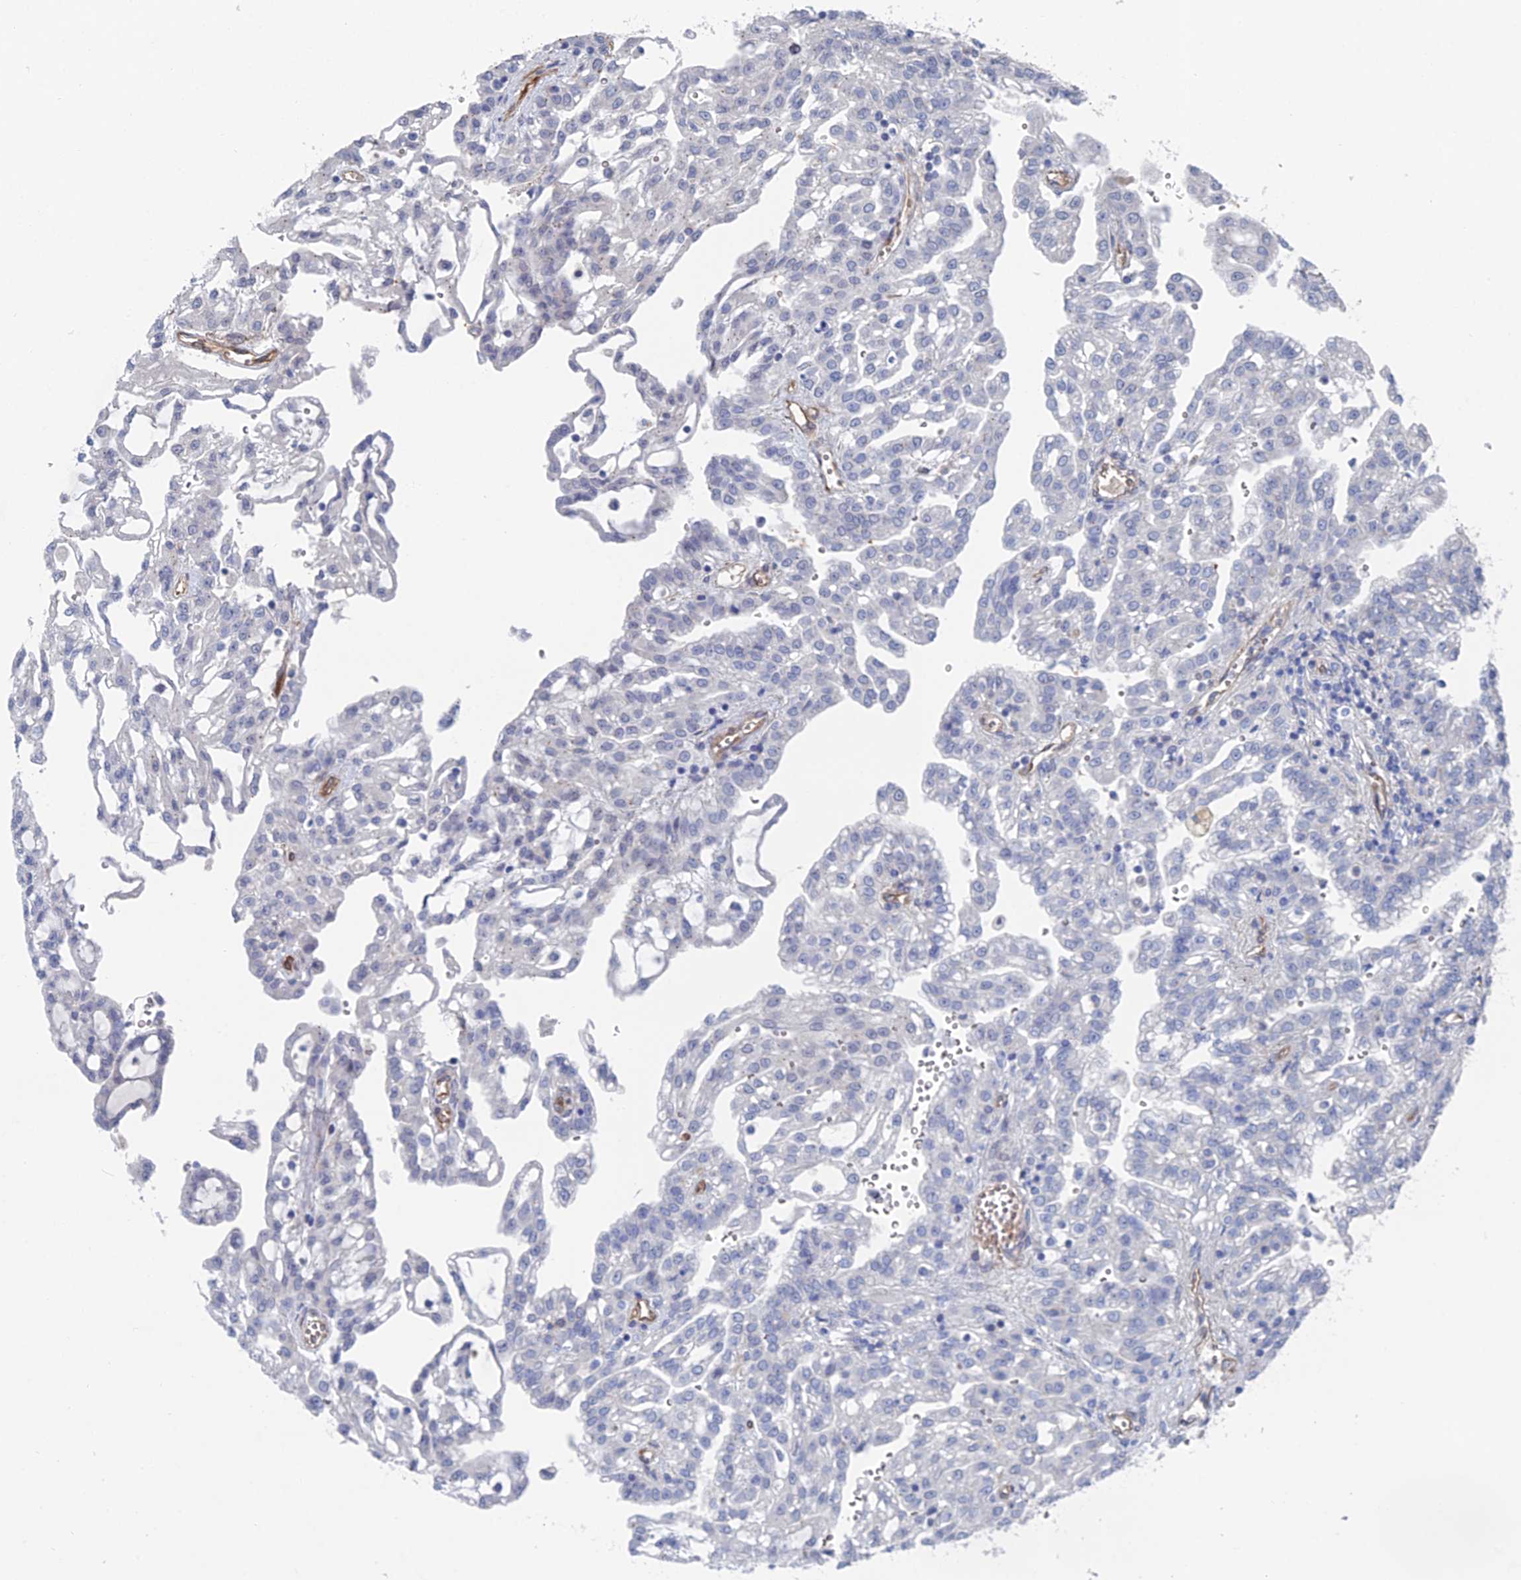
{"staining": {"intensity": "negative", "quantity": "none", "location": "none"}, "tissue": "renal cancer", "cell_type": "Tumor cells", "image_type": "cancer", "snomed": [{"axis": "morphology", "description": "Adenocarcinoma, NOS"}, {"axis": "topography", "description": "Kidney"}], "caption": "A micrograph of renal cancer (adenocarcinoma) stained for a protein reveals no brown staining in tumor cells.", "gene": "ARAP3", "patient": {"sex": "male", "age": 63}}